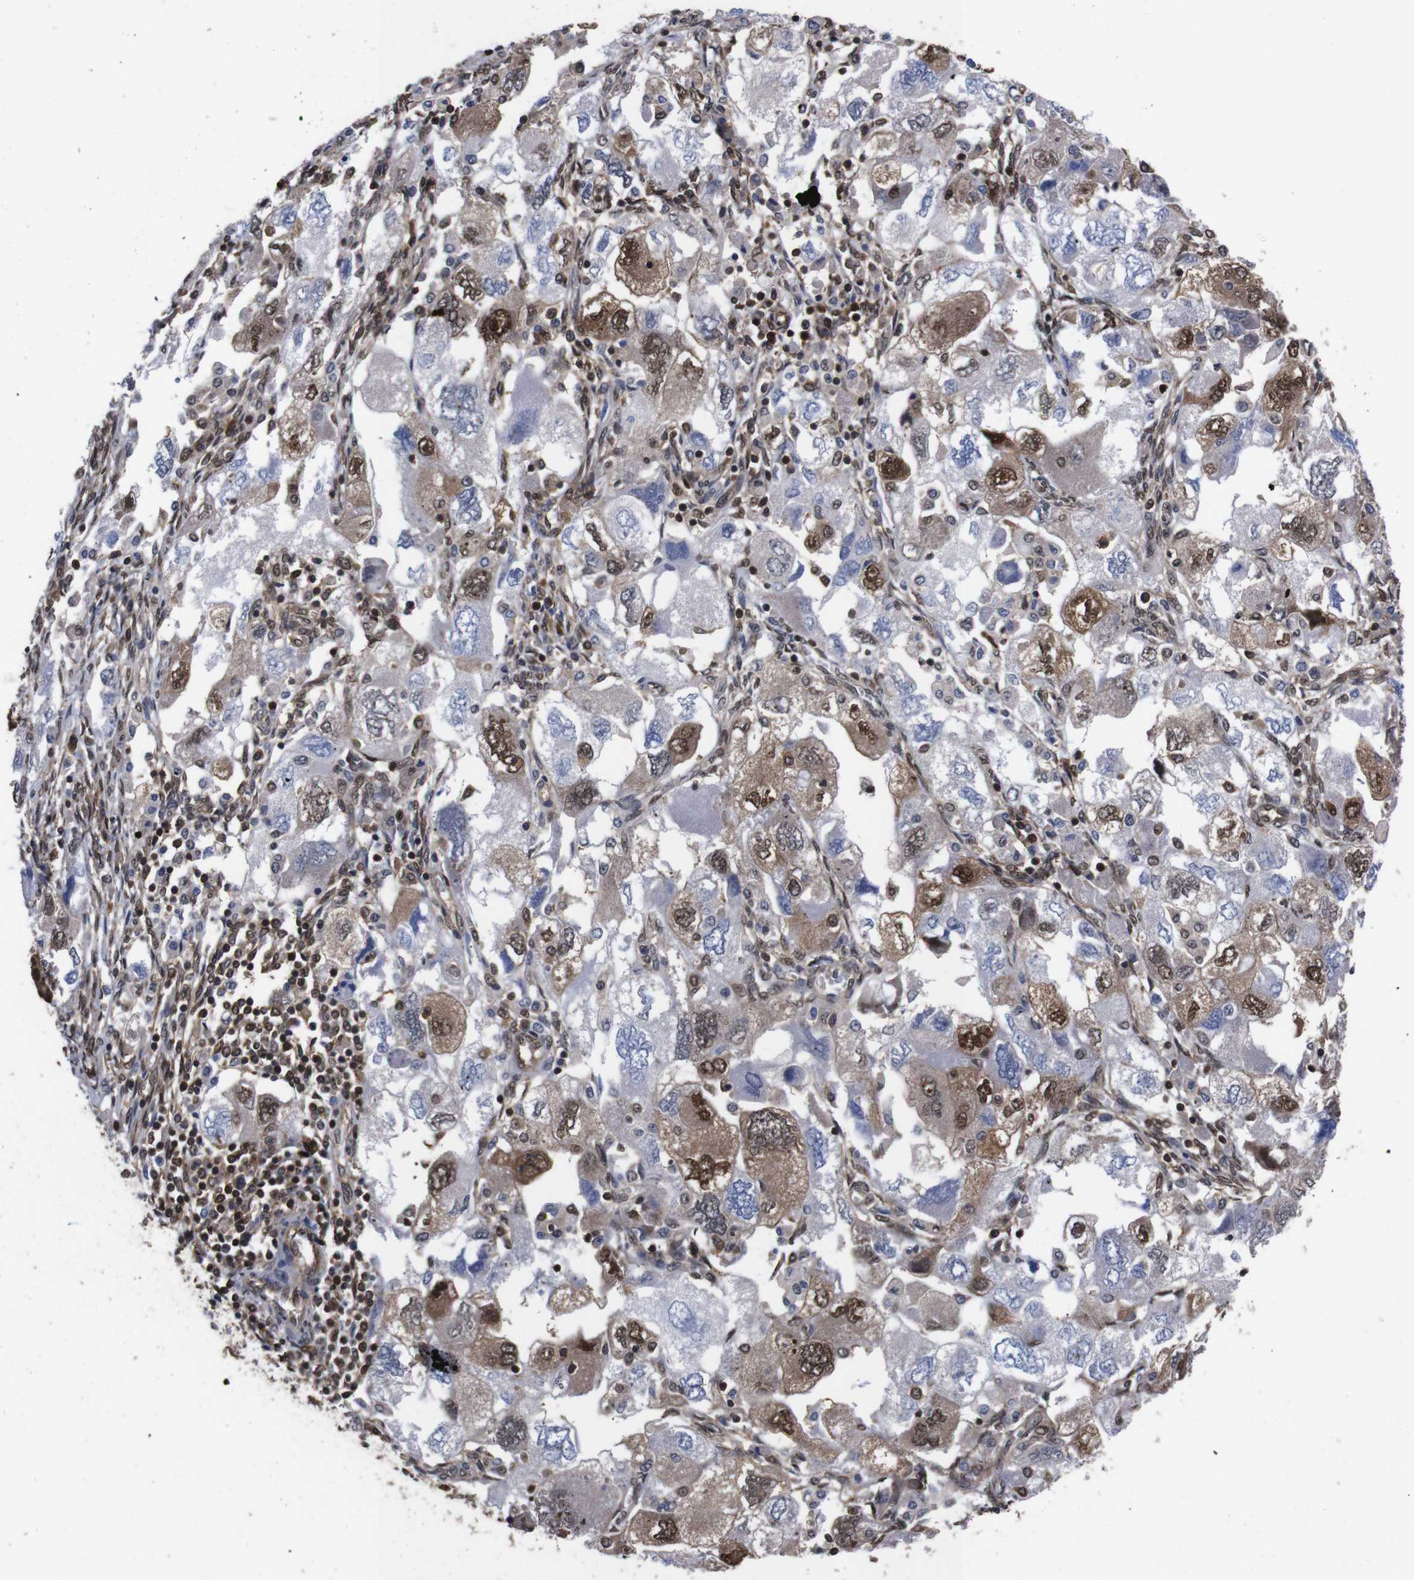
{"staining": {"intensity": "moderate", "quantity": "25%-75%", "location": "cytoplasmic/membranous,nuclear"}, "tissue": "ovarian cancer", "cell_type": "Tumor cells", "image_type": "cancer", "snomed": [{"axis": "morphology", "description": "Carcinoma, NOS"}, {"axis": "morphology", "description": "Cystadenocarcinoma, serous, NOS"}, {"axis": "topography", "description": "Ovary"}], "caption": "Carcinoma (ovarian) stained with DAB (3,3'-diaminobenzidine) immunohistochemistry shows medium levels of moderate cytoplasmic/membranous and nuclear expression in approximately 25%-75% of tumor cells.", "gene": "UBQLN2", "patient": {"sex": "female", "age": 69}}